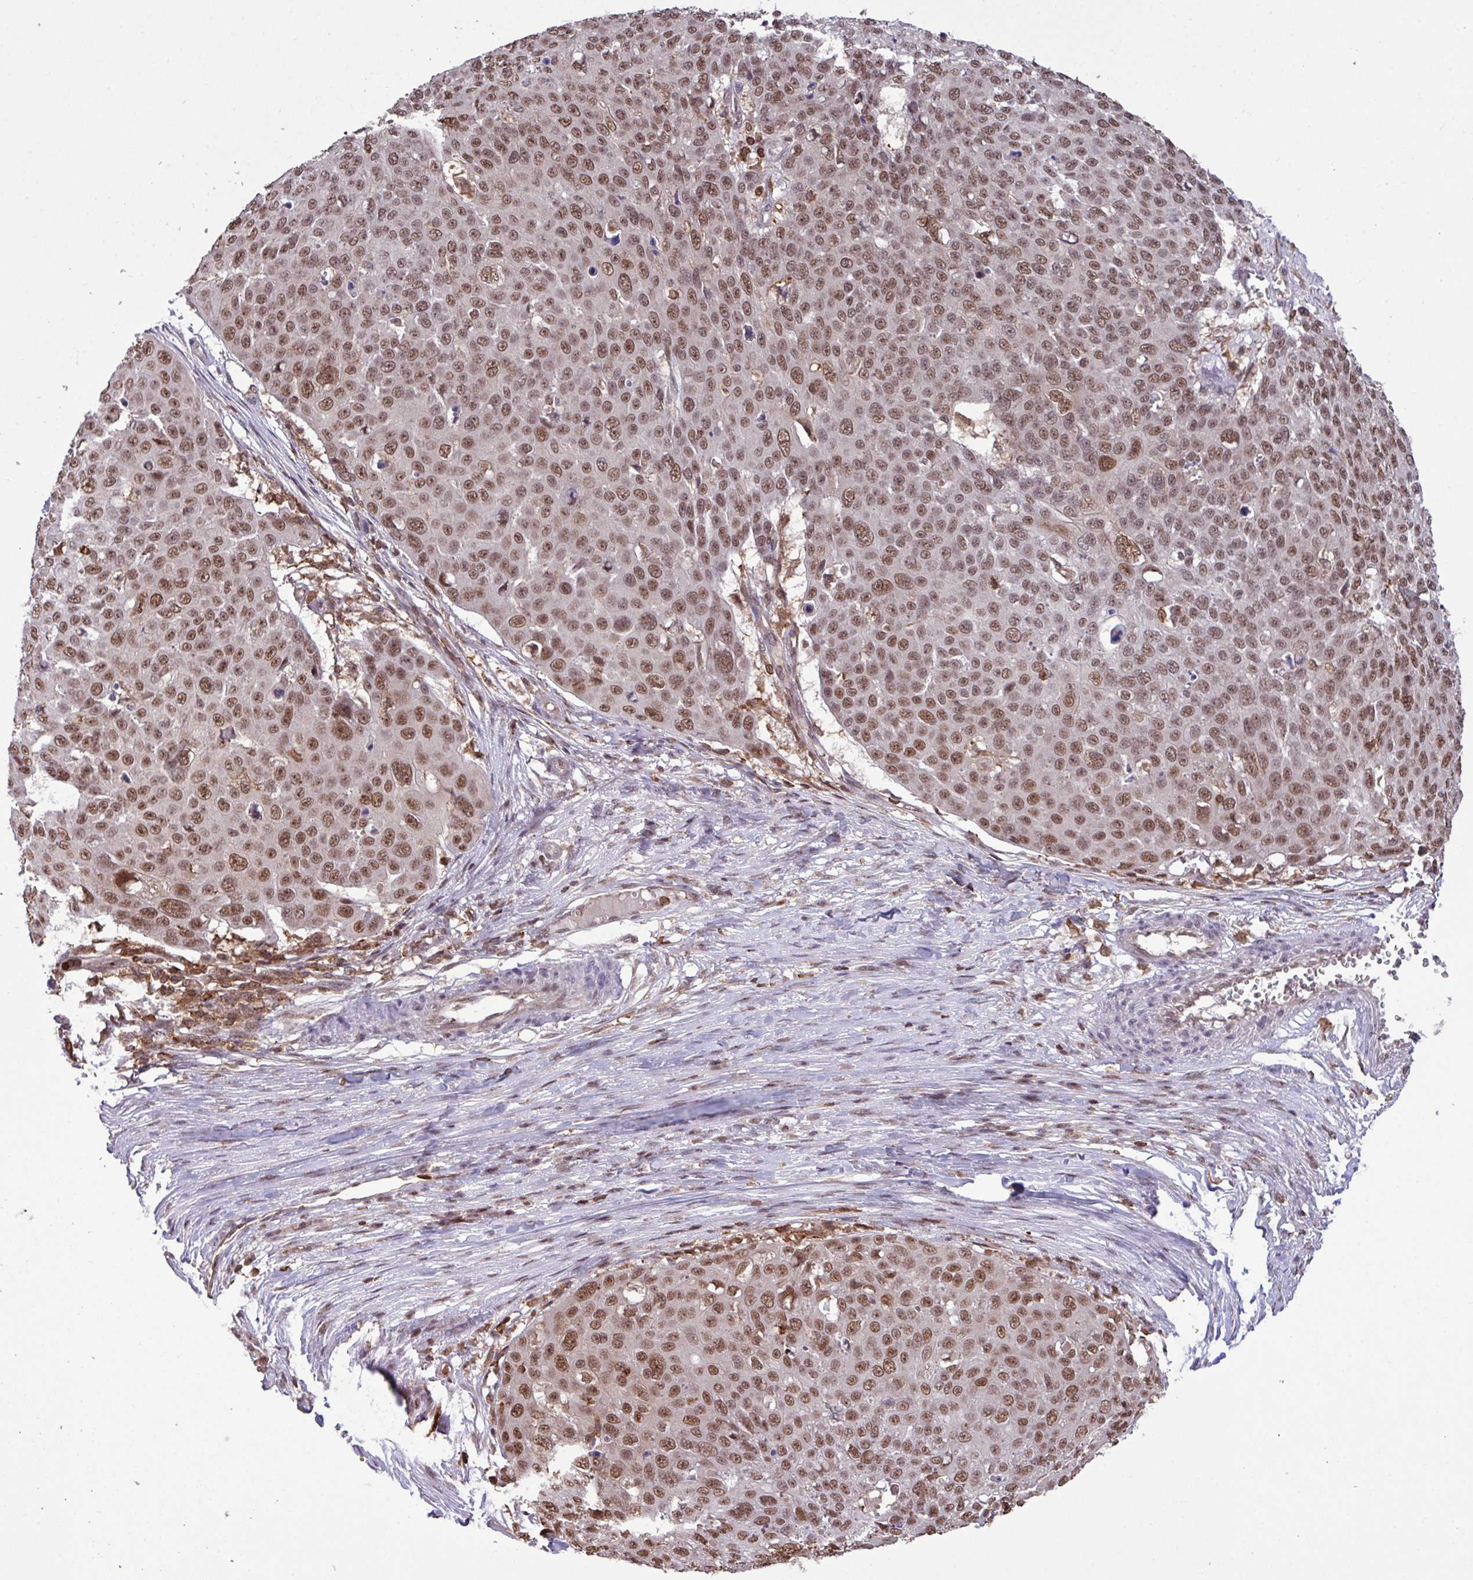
{"staining": {"intensity": "moderate", "quantity": ">75%", "location": "nuclear"}, "tissue": "skin cancer", "cell_type": "Tumor cells", "image_type": "cancer", "snomed": [{"axis": "morphology", "description": "Squamous cell carcinoma, NOS"}, {"axis": "topography", "description": "Skin"}], "caption": "A histopathology image of skin cancer stained for a protein exhibits moderate nuclear brown staining in tumor cells. The protein of interest is stained brown, and the nuclei are stained in blue (DAB IHC with brightfield microscopy, high magnification).", "gene": "GON7", "patient": {"sex": "male", "age": 71}}